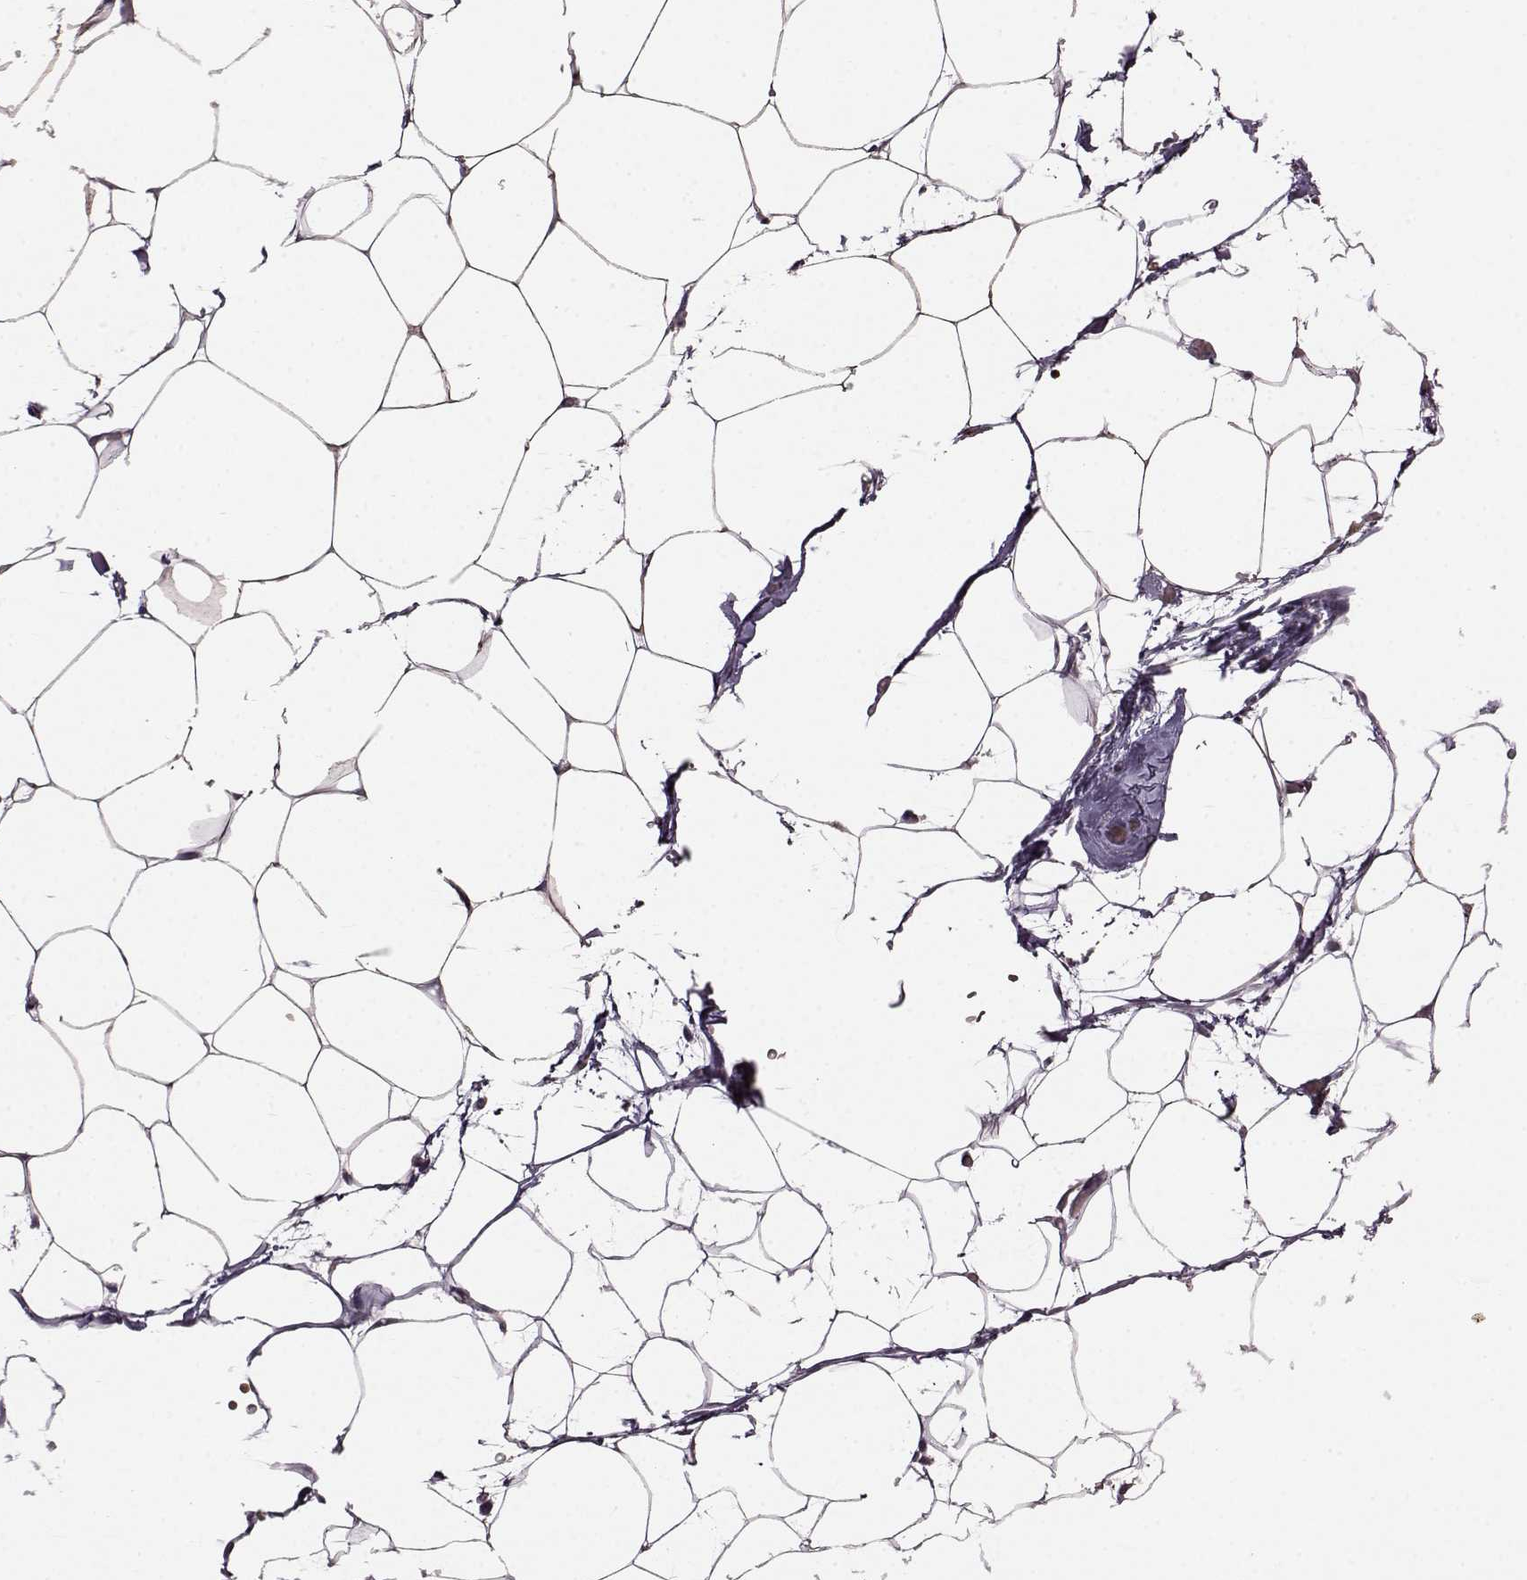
{"staining": {"intensity": "negative", "quantity": "none", "location": "none"}, "tissue": "adipose tissue", "cell_type": "Adipocytes", "image_type": "normal", "snomed": [{"axis": "morphology", "description": "Normal tissue, NOS"}, {"axis": "topography", "description": "Adipose tissue"}], "caption": "A micrograph of adipose tissue stained for a protein shows no brown staining in adipocytes.", "gene": "PROP1", "patient": {"sex": "male", "age": 57}}